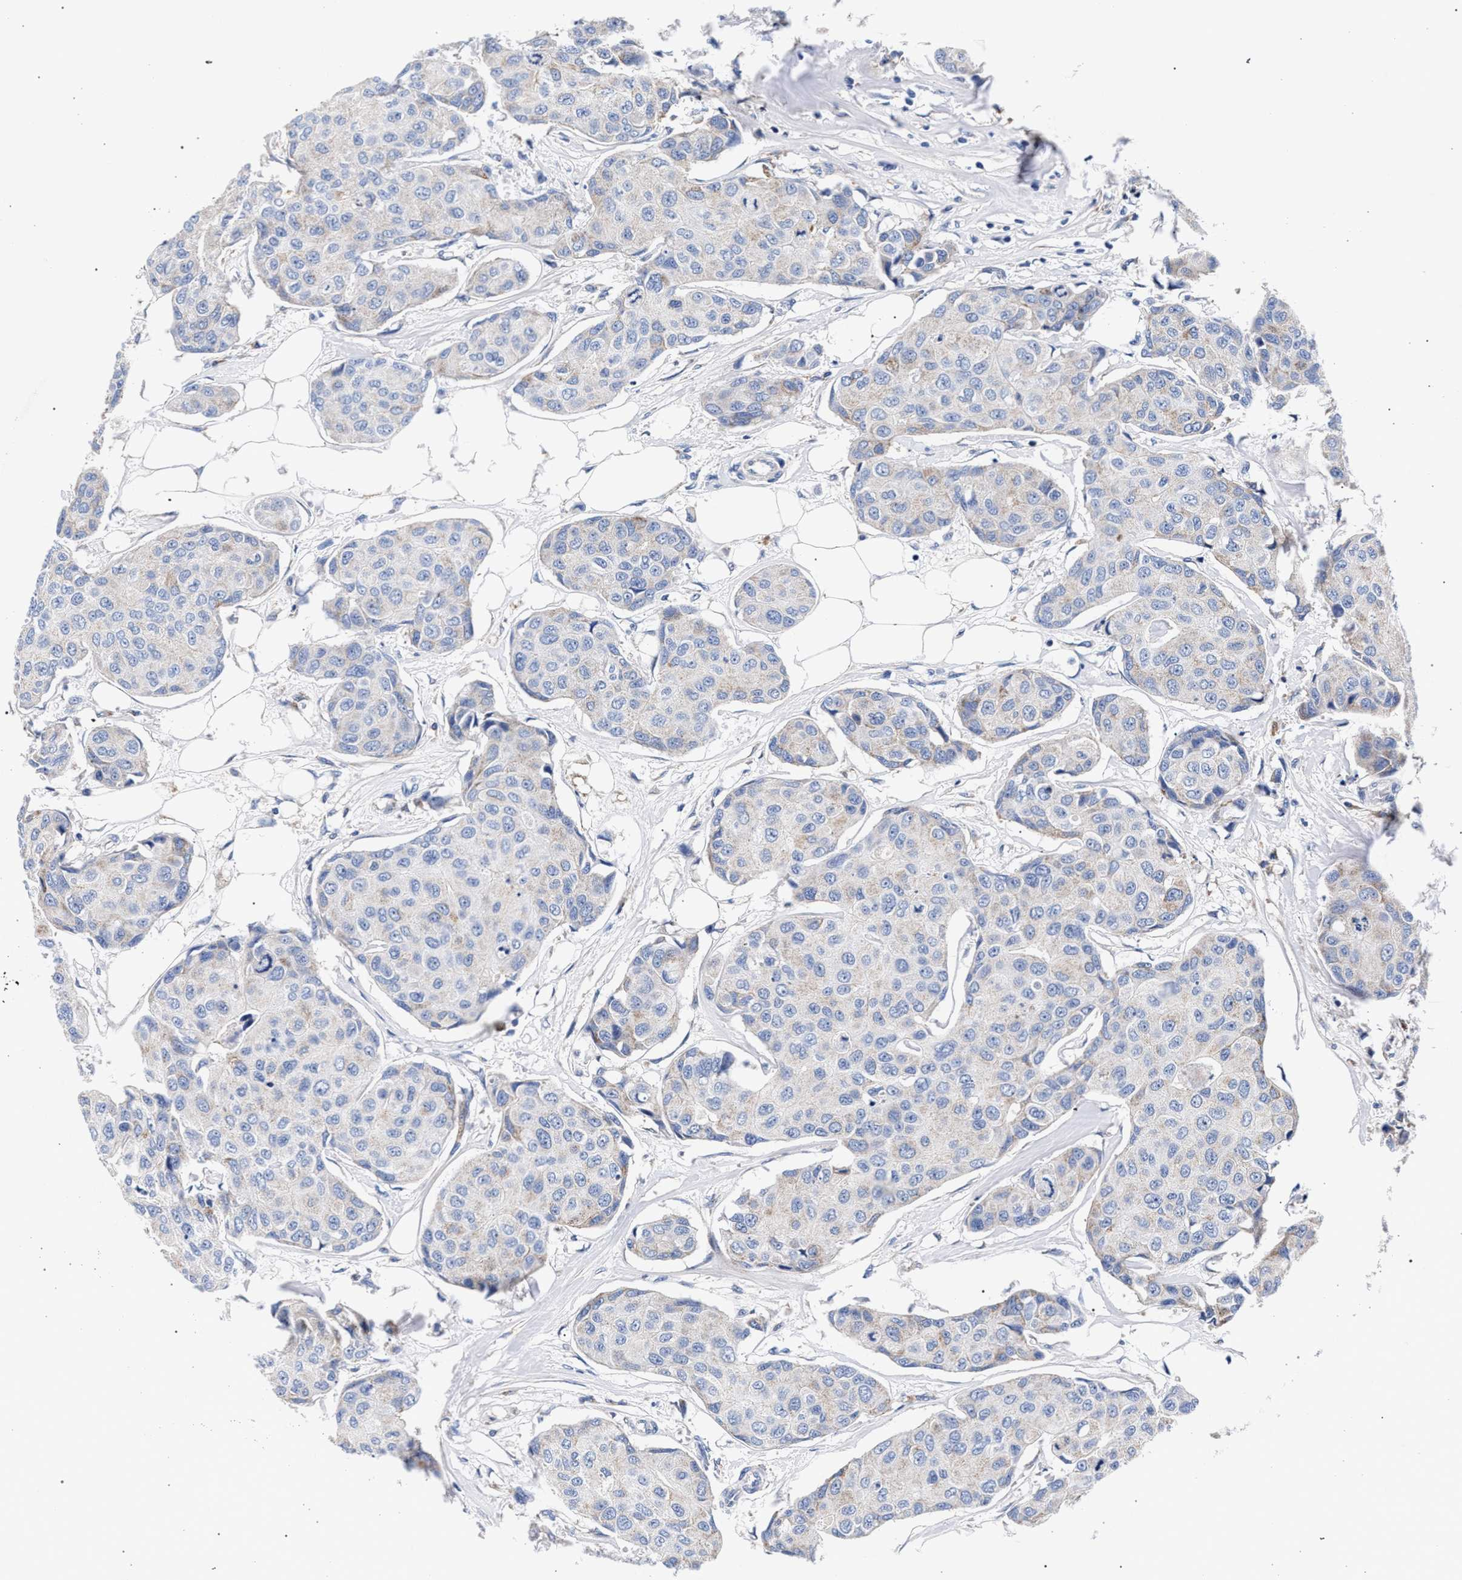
{"staining": {"intensity": "weak", "quantity": "<25%", "location": "cytoplasmic/membranous"}, "tissue": "breast cancer", "cell_type": "Tumor cells", "image_type": "cancer", "snomed": [{"axis": "morphology", "description": "Duct carcinoma"}, {"axis": "topography", "description": "Breast"}], "caption": "Immunohistochemistry micrograph of breast invasive ductal carcinoma stained for a protein (brown), which exhibits no staining in tumor cells.", "gene": "ACOX1", "patient": {"sex": "female", "age": 80}}